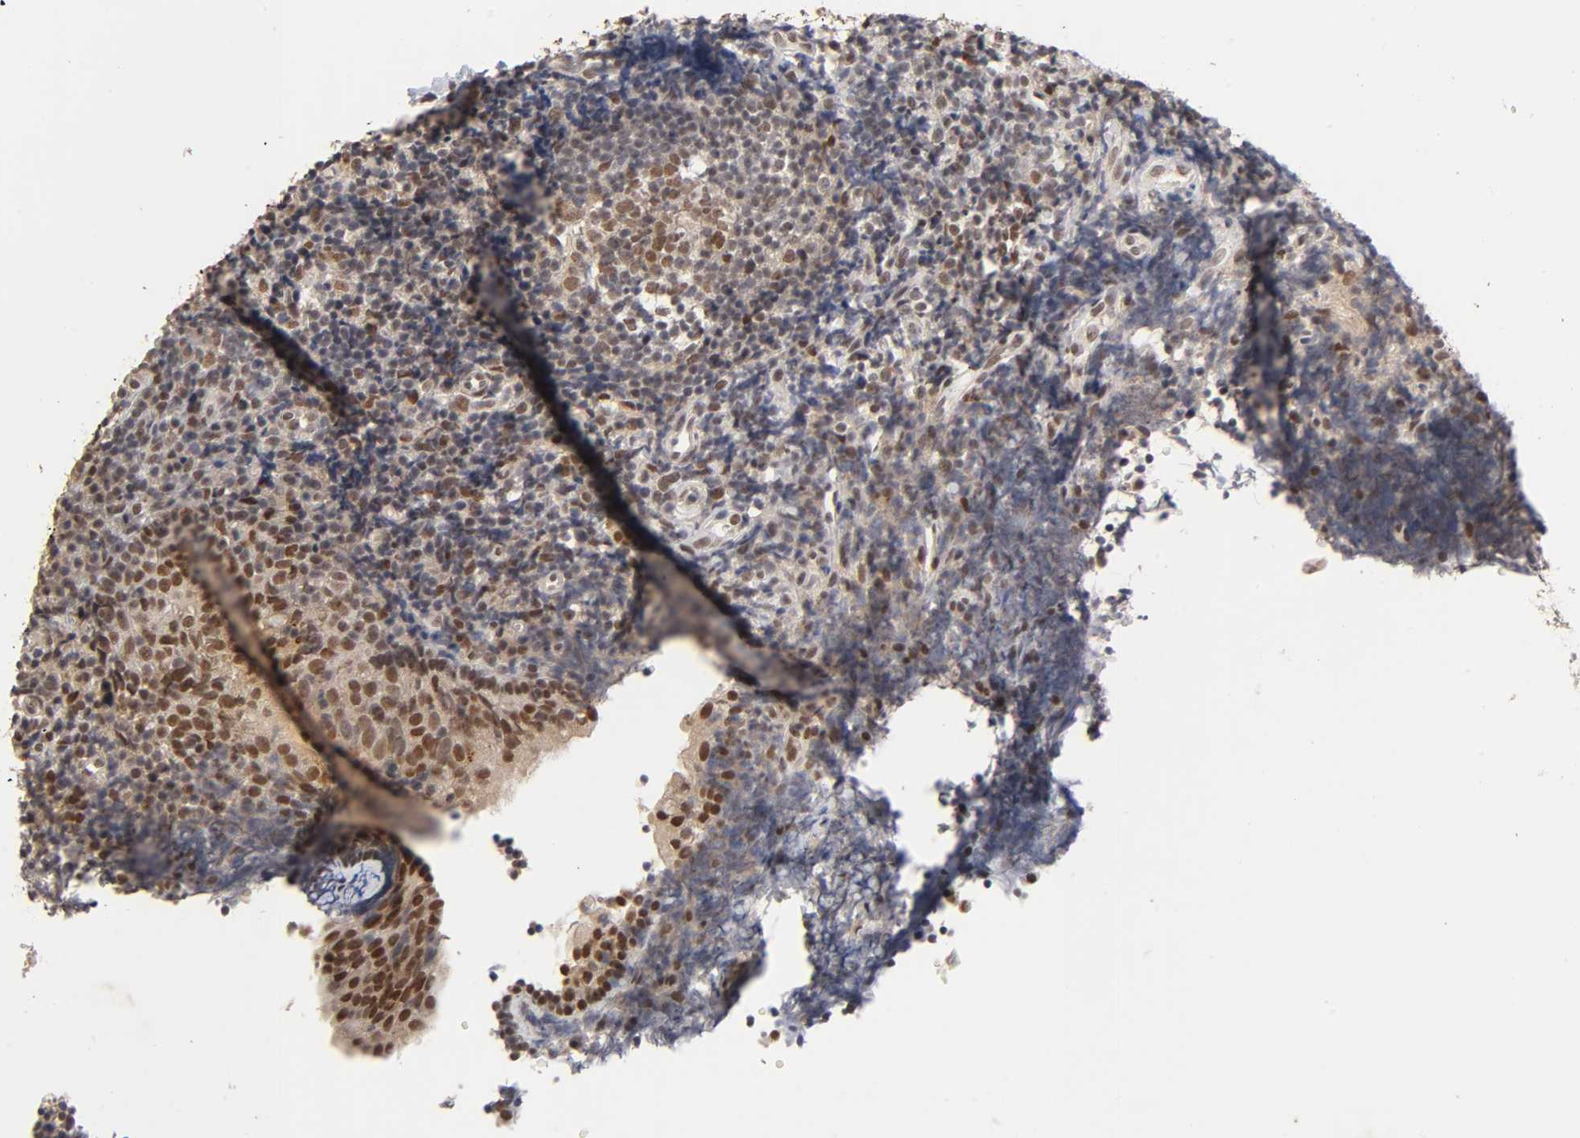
{"staining": {"intensity": "moderate", "quantity": "<25%", "location": "nuclear"}, "tissue": "tonsil", "cell_type": "Germinal center cells", "image_type": "normal", "snomed": [{"axis": "morphology", "description": "Normal tissue, NOS"}, {"axis": "topography", "description": "Tonsil"}], "caption": "Immunohistochemistry of normal tonsil exhibits low levels of moderate nuclear expression in approximately <25% of germinal center cells. The staining was performed using DAB (3,3'-diaminobenzidine), with brown indicating positive protein expression. Nuclei are stained blue with hematoxylin.", "gene": "EP300", "patient": {"sex": "female", "age": 40}}